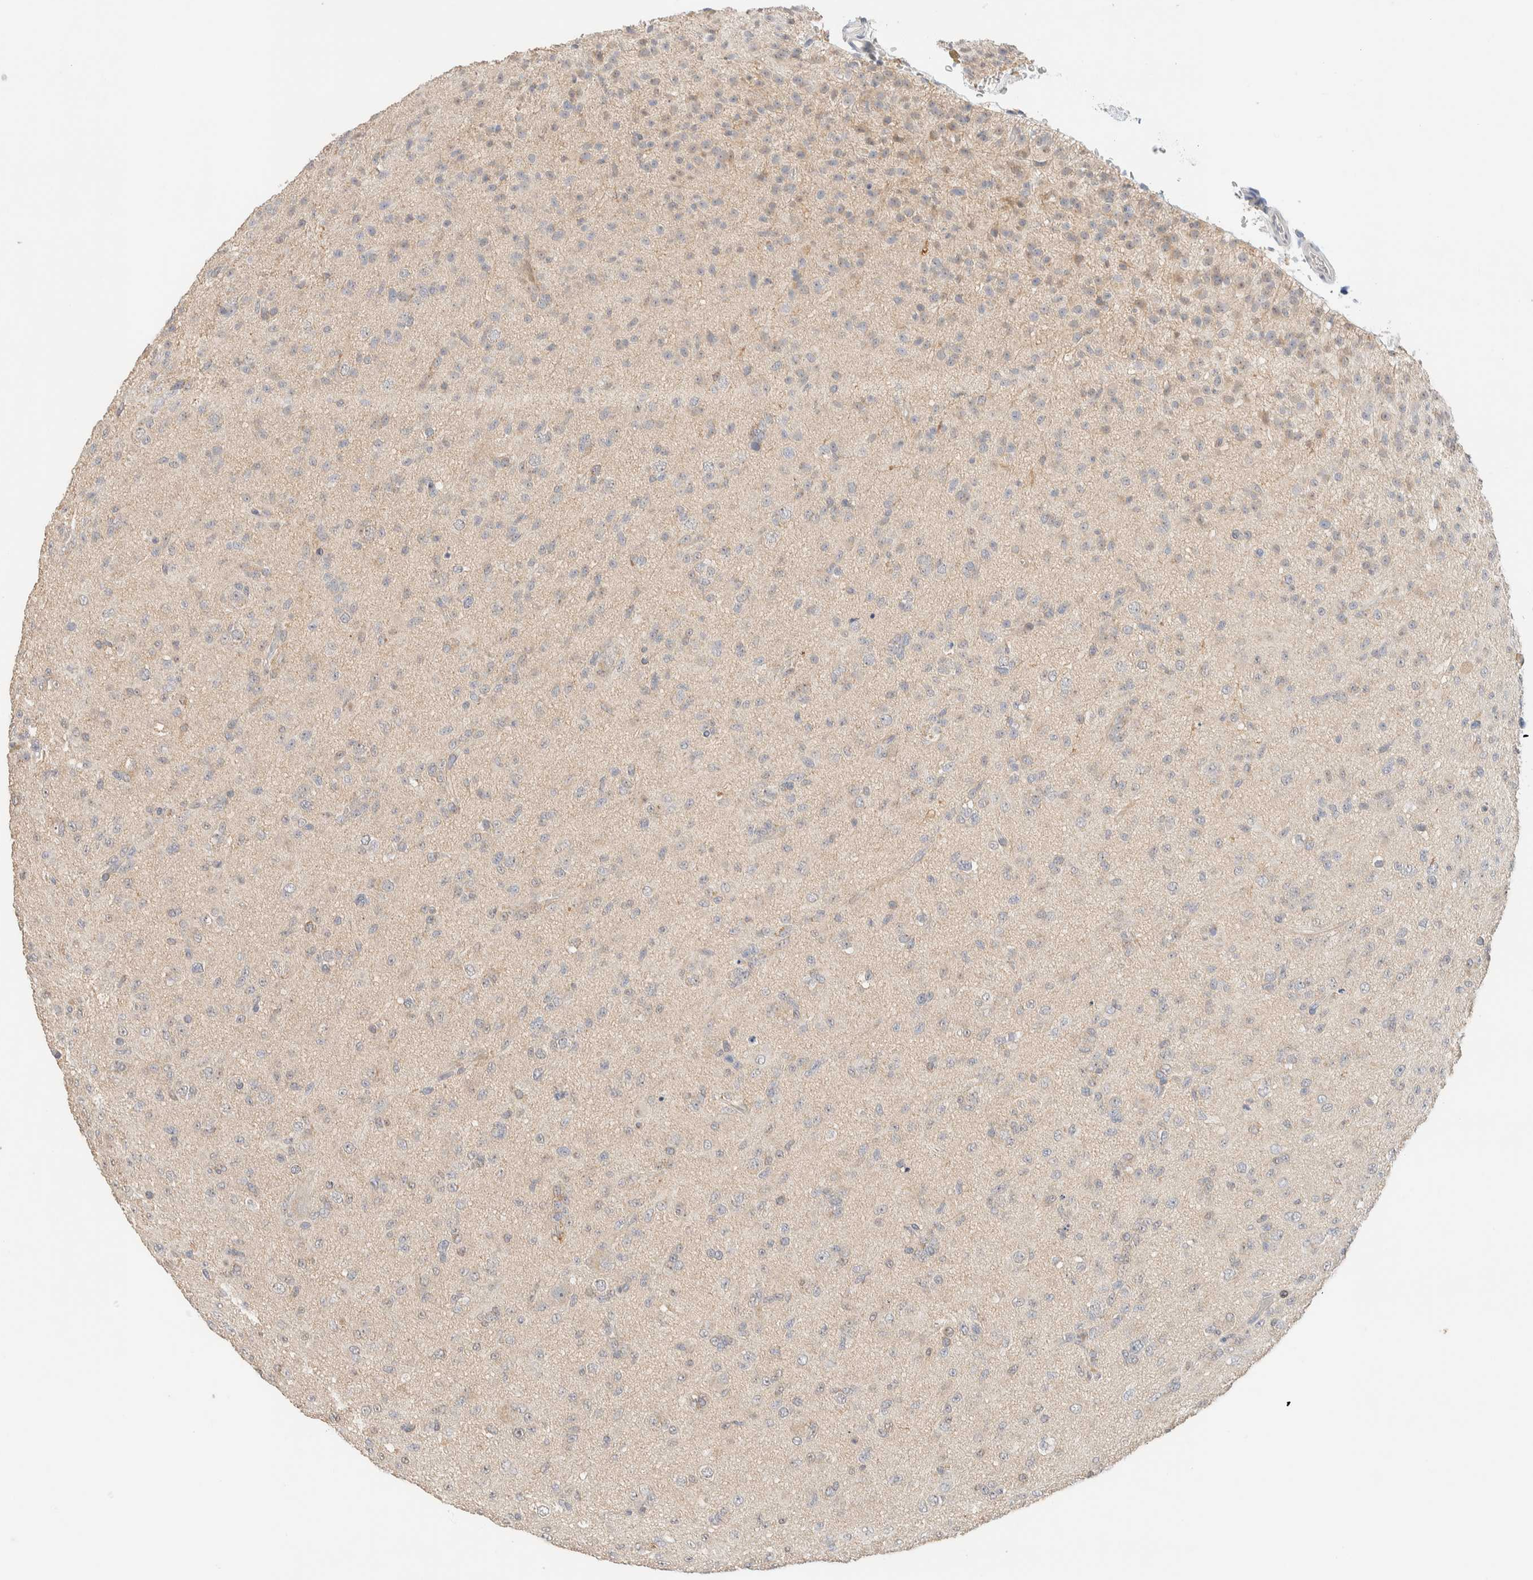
{"staining": {"intensity": "negative", "quantity": "none", "location": "none"}, "tissue": "glioma", "cell_type": "Tumor cells", "image_type": "cancer", "snomed": [{"axis": "morphology", "description": "Glioma, malignant, Low grade"}, {"axis": "topography", "description": "Brain"}], "caption": "This is an immunohistochemistry image of glioma. There is no positivity in tumor cells.", "gene": "HDHD3", "patient": {"sex": "male", "age": 65}}